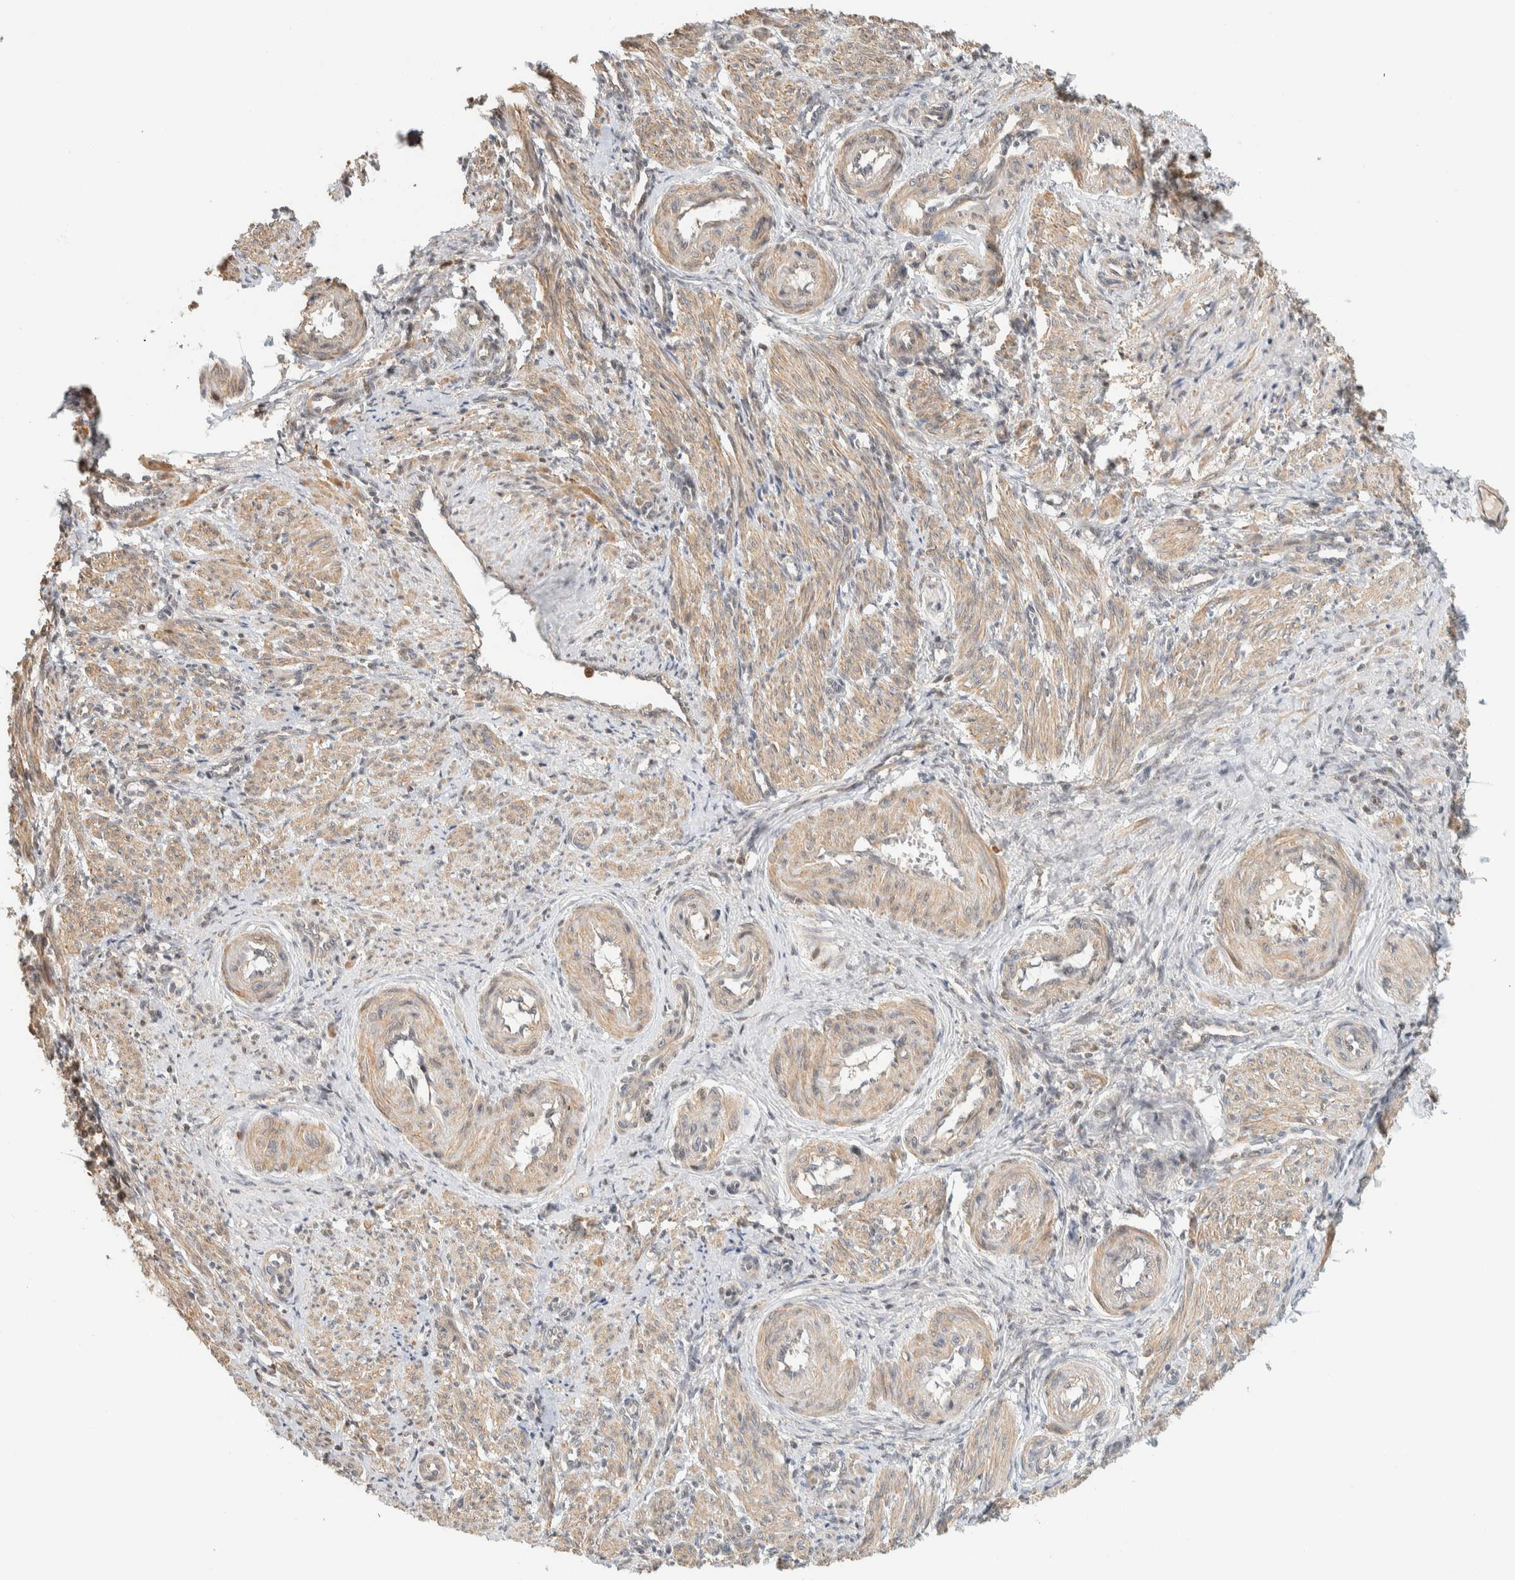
{"staining": {"intensity": "weak", "quantity": ">75%", "location": "cytoplasmic/membranous"}, "tissue": "smooth muscle", "cell_type": "Smooth muscle cells", "image_type": "normal", "snomed": [{"axis": "morphology", "description": "Normal tissue, NOS"}, {"axis": "topography", "description": "Endometrium"}], "caption": "Smooth muscle cells reveal low levels of weak cytoplasmic/membranous staining in approximately >75% of cells in unremarkable smooth muscle.", "gene": "ARFGEF1", "patient": {"sex": "female", "age": 33}}